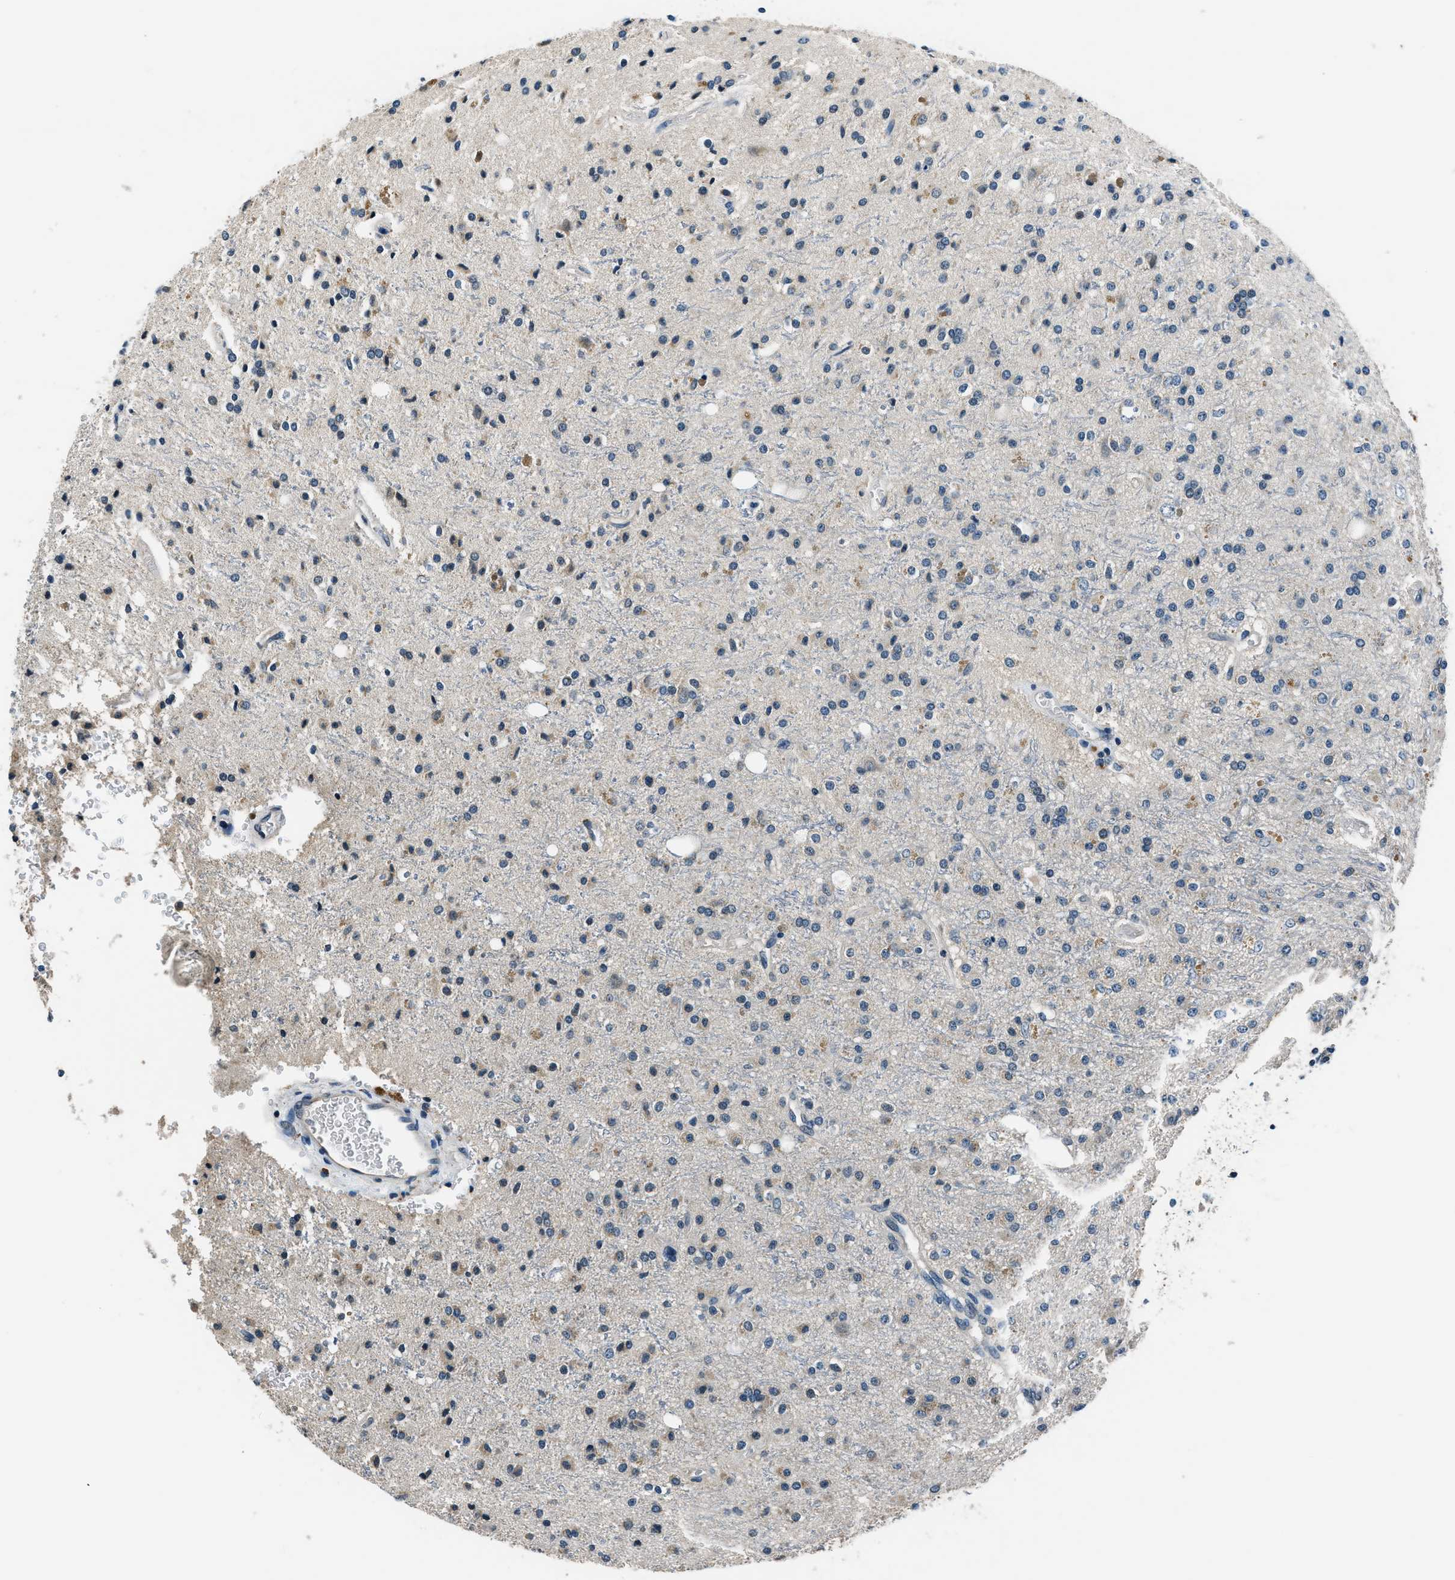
{"staining": {"intensity": "weak", "quantity": "<25%", "location": "cytoplasmic/membranous"}, "tissue": "glioma", "cell_type": "Tumor cells", "image_type": "cancer", "snomed": [{"axis": "morphology", "description": "Glioma, malignant, High grade"}, {"axis": "topography", "description": "Brain"}], "caption": "Immunohistochemistry histopathology image of high-grade glioma (malignant) stained for a protein (brown), which reveals no expression in tumor cells.", "gene": "NME8", "patient": {"sex": "male", "age": 47}}